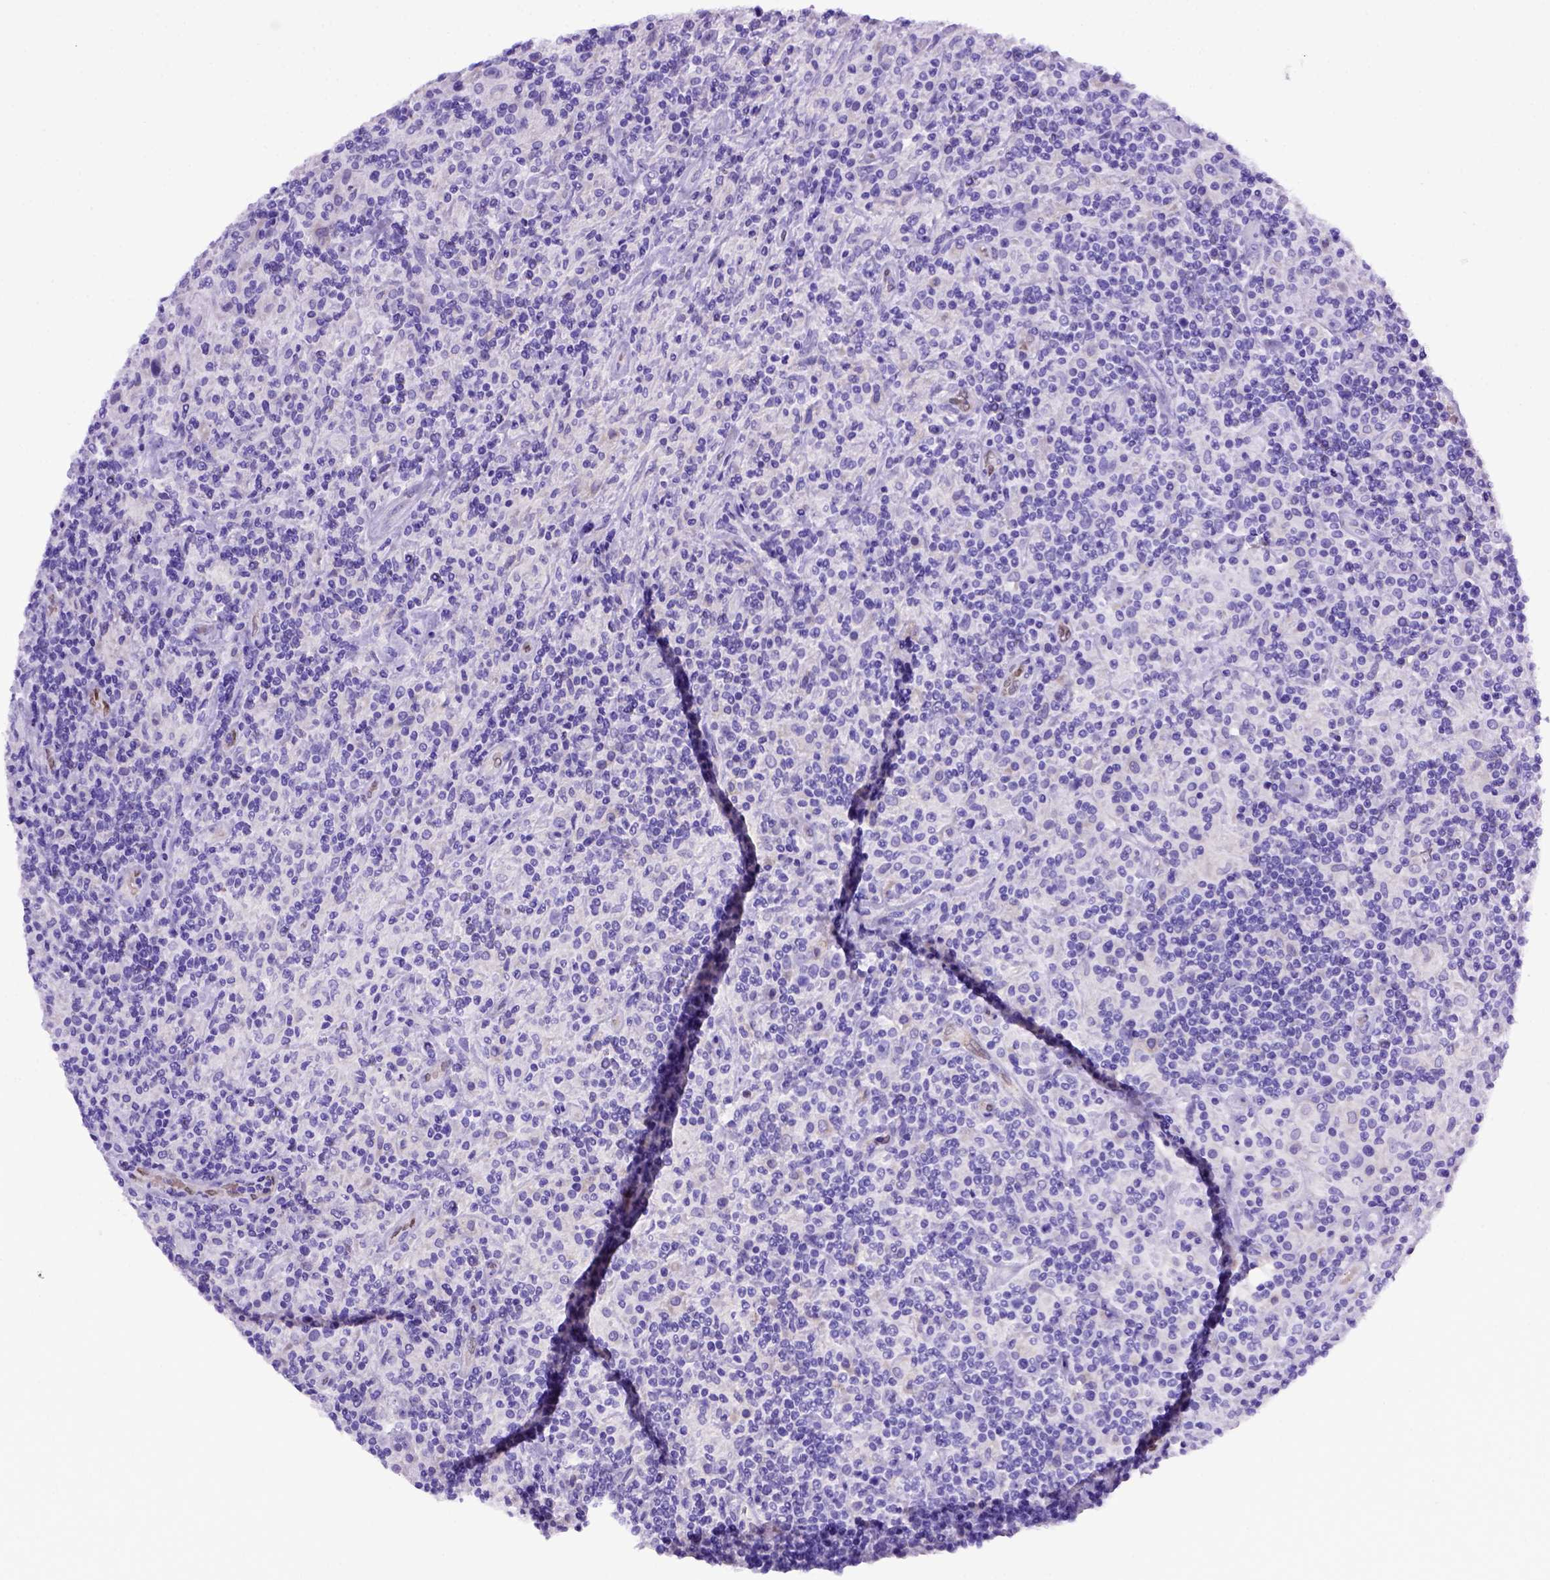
{"staining": {"intensity": "negative", "quantity": "none", "location": "none"}, "tissue": "lymphoma", "cell_type": "Tumor cells", "image_type": "cancer", "snomed": [{"axis": "morphology", "description": "Hodgkin's disease, NOS"}, {"axis": "topography", "description": "Lymph node"}], "caption": "There is no significant positivity in tumor cells of lymphoma.", "gene": "MEOX2", "patient": {"sex": "male", "age": 70}}